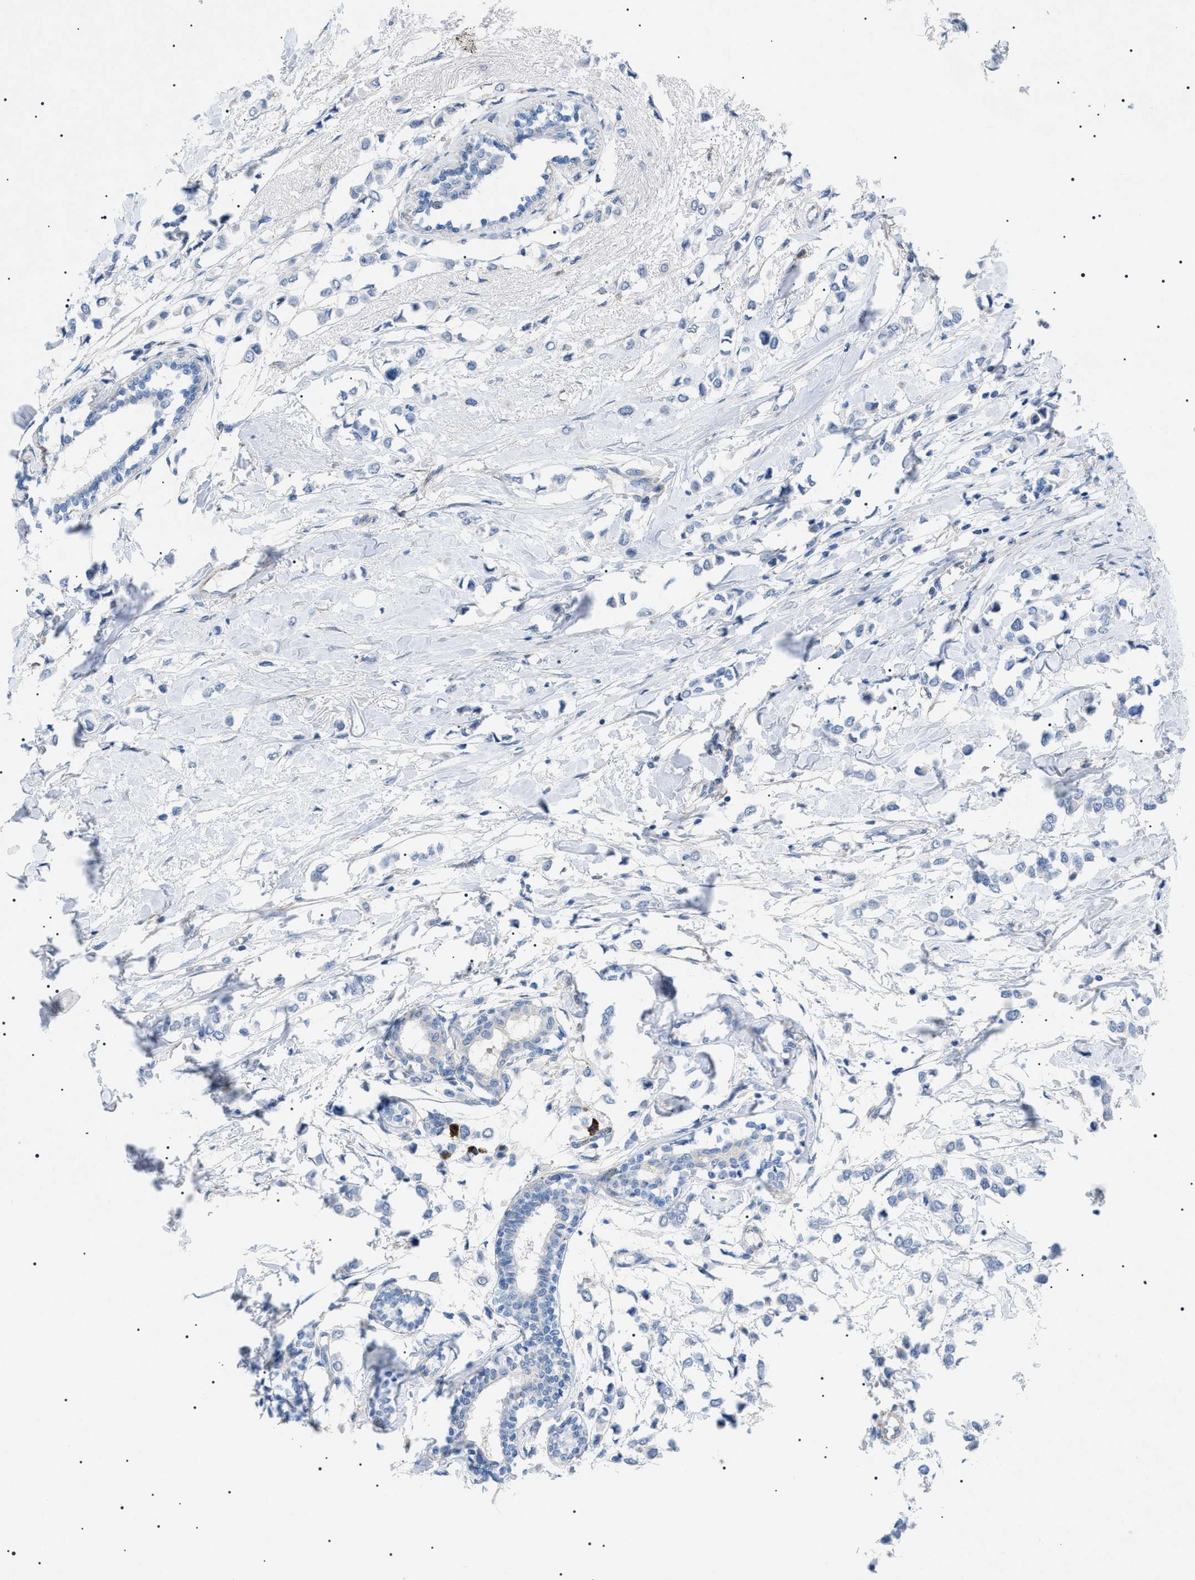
{"staining": {"intensity": "negative", "quantity": "none", "location": "none"}, "tissue": "breast cancer", "cell_type": "Tumor cells", "image_type": "cancer", "snomed": [{"axis": "morphology", "description": "Lobular carcinoma"}, {"axis": "topography", "description": "Breast"}], "caption": "Lobular carcinoma (breast) was stained to show a protein in brown. There is no significant expression in tumor cells. Nuclei are stained in blue.", "gene": "ADAMTS1", "patient": {"sex": "female", "age": 51}}